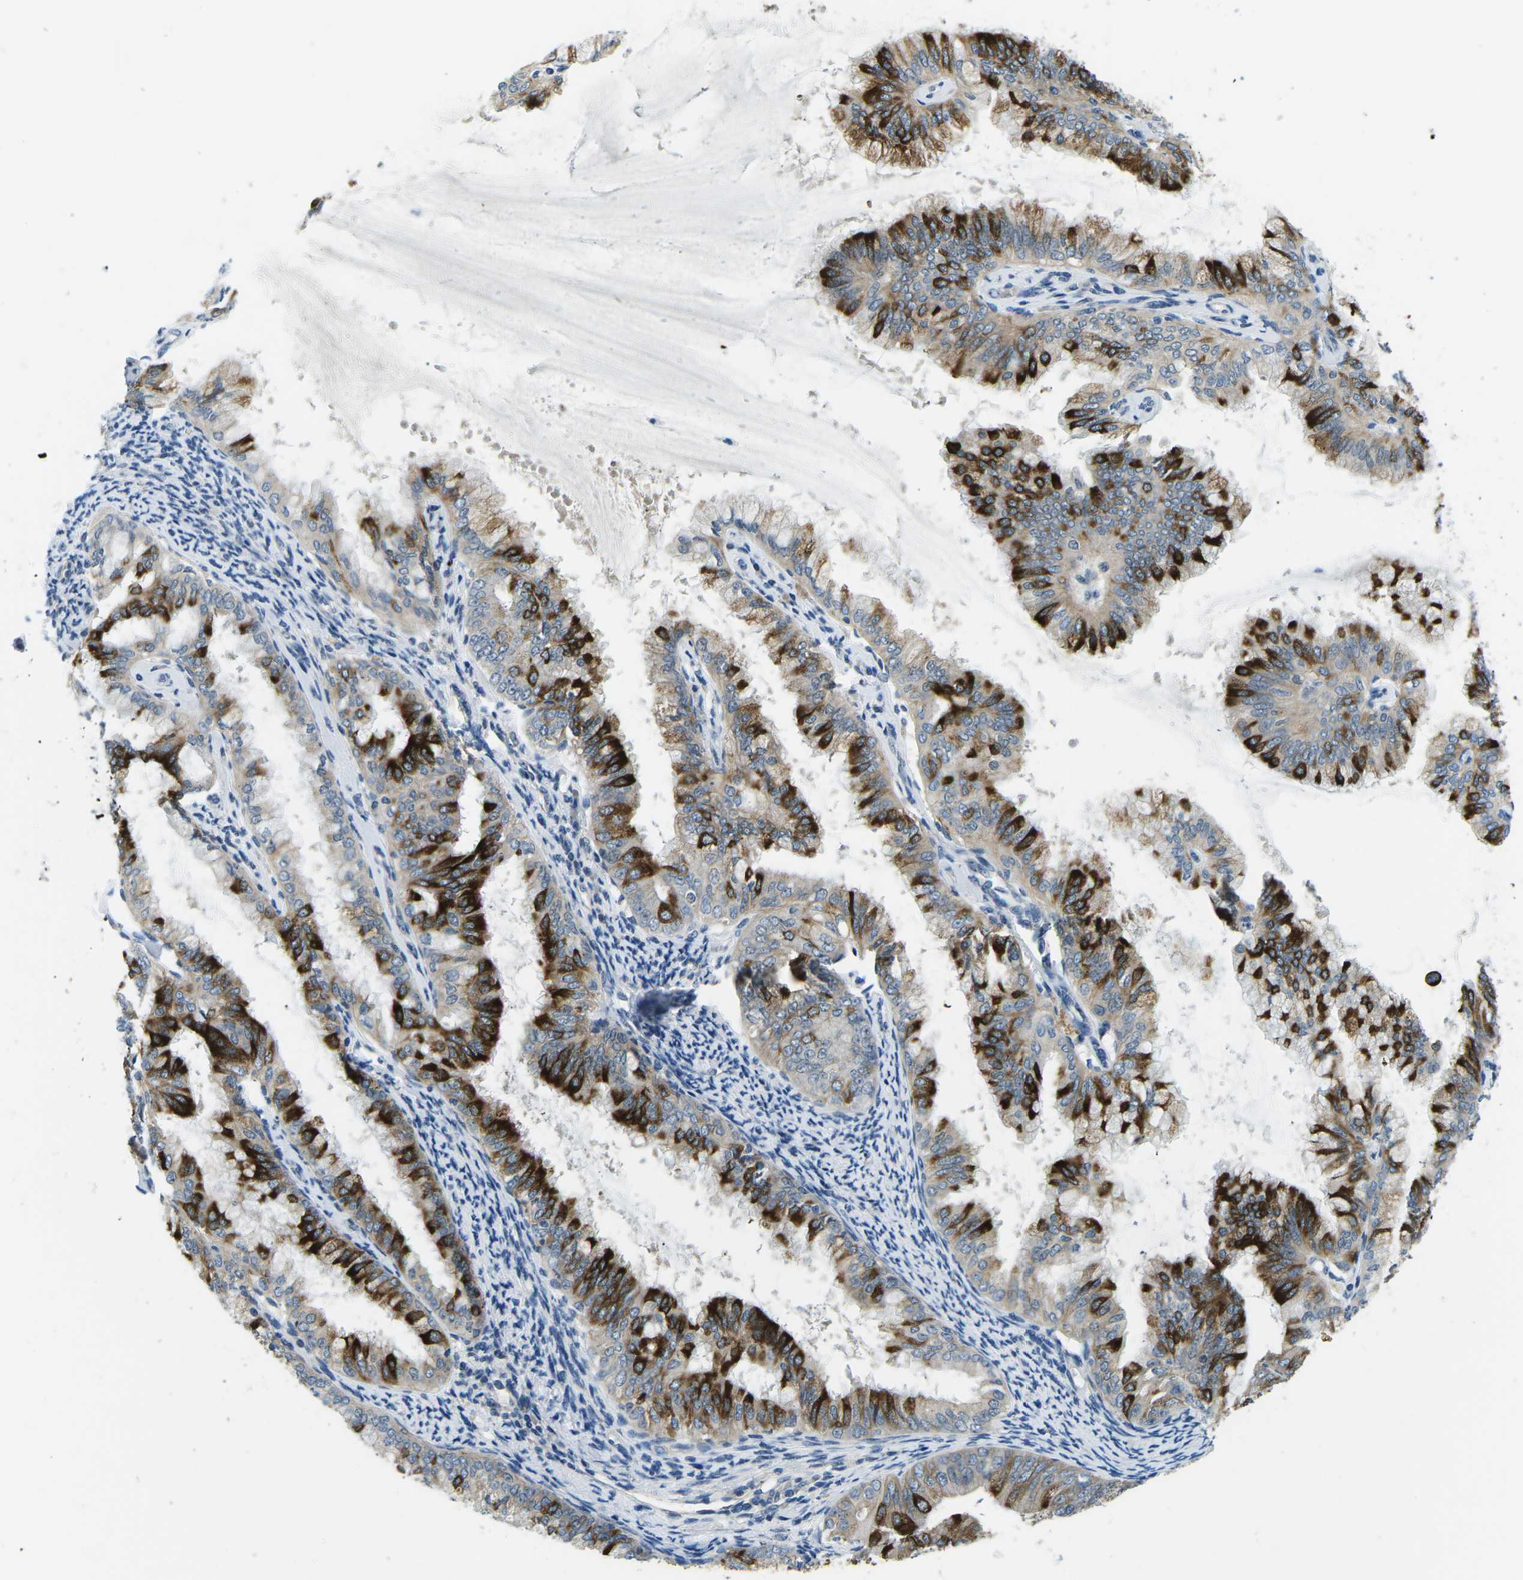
{"staining": {"intensity": "strong", "quantity": "25%-75%", "location": "cytoplasmic/membranous"}, "tissue": "endometrial cancer", "cell_type": "Tumor cells", "image_type": "cancer", "snomed": [{"axis": "morphology", "description": "Adenocarcinoma, NOS"}, {"axis": "topography", "description": "Endometrium"}], "caption": "Immunohistochemical staining of human endometrial cancer (adenocarcinoma) shows strong cytoplasmic/membranous protein staining in about 25%-75% of tumor cells. Immunohistochemistry stains the protein of interest in brown and the nuclei are stained blue.", "gene": "CTNND1", "patient": {"sex": "female", "age": 63}}